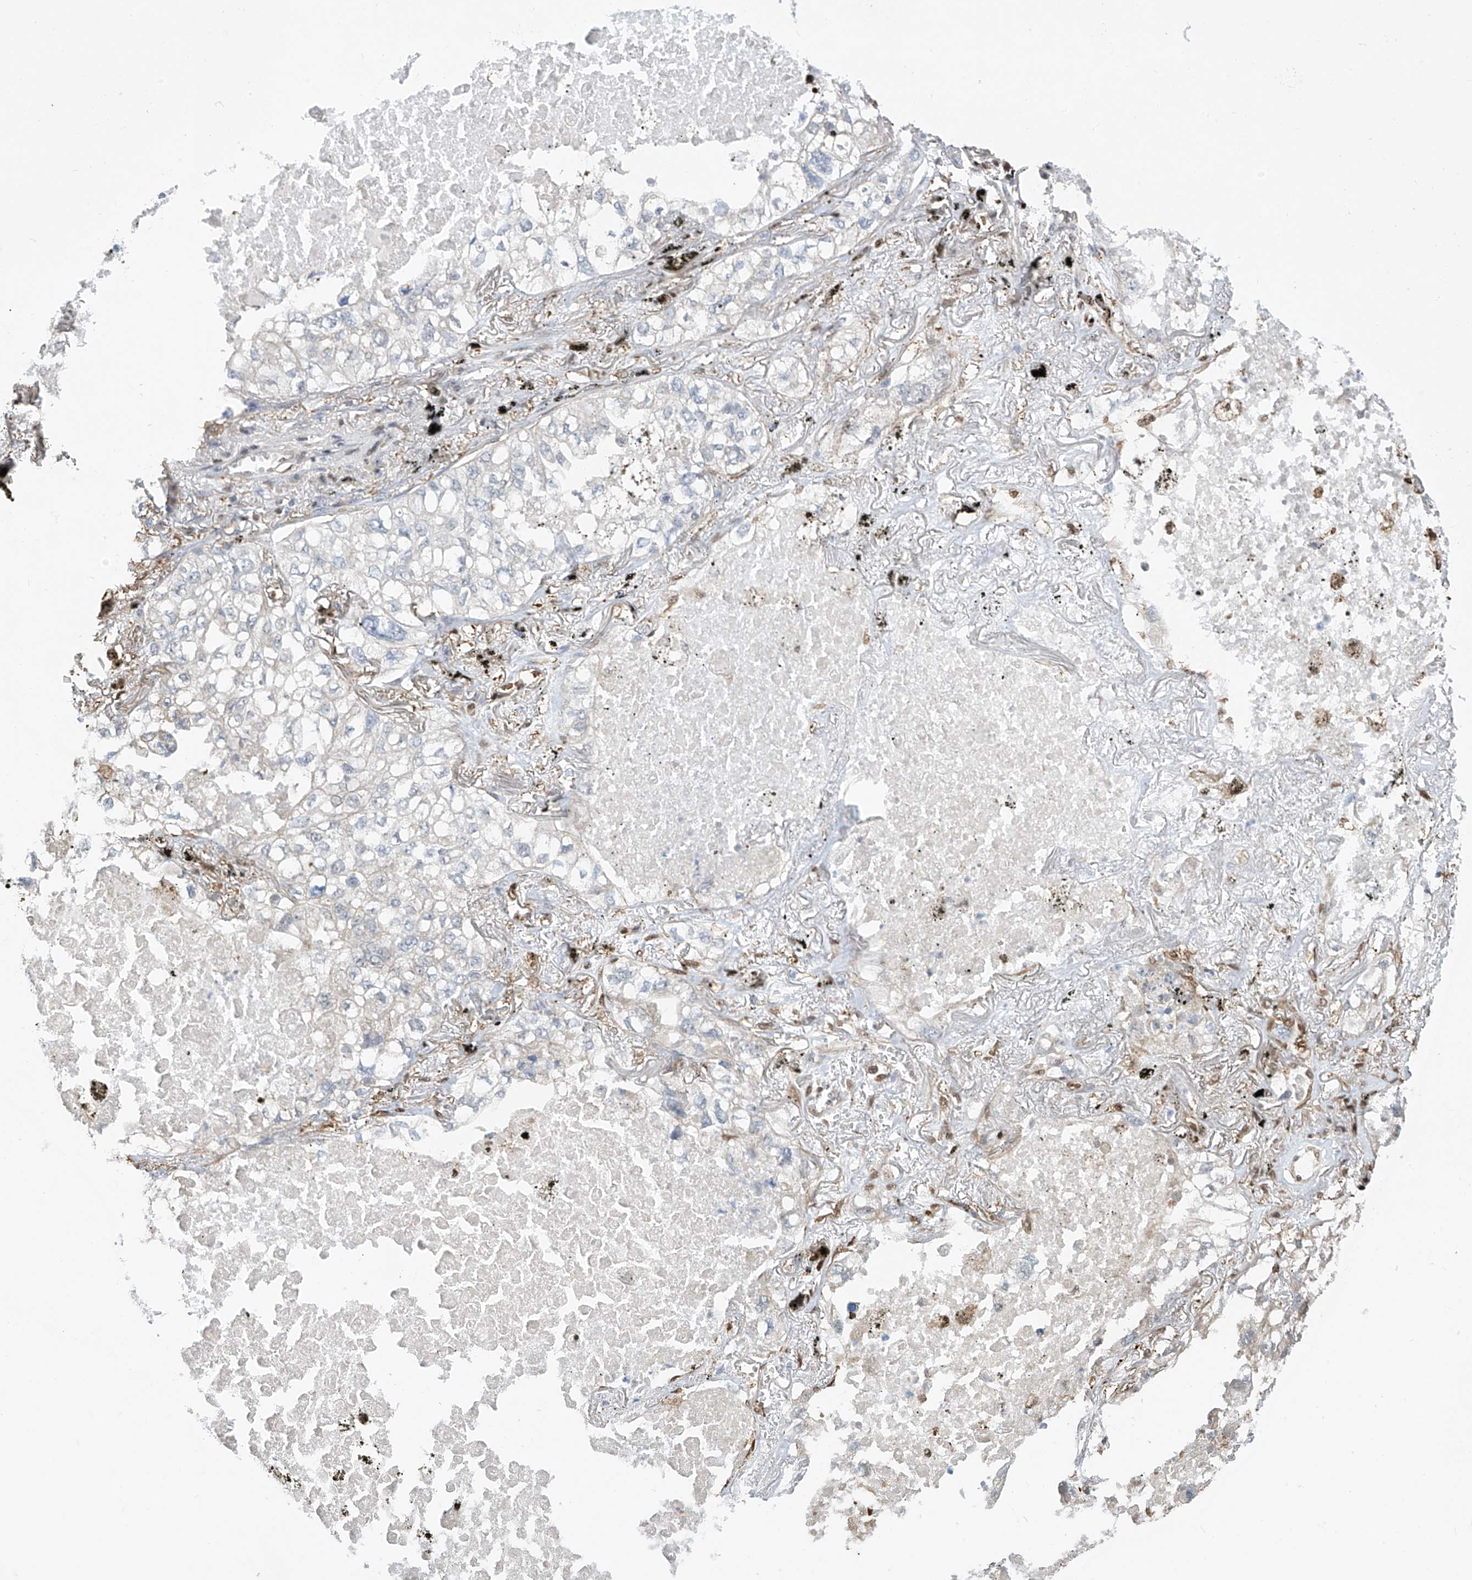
{"staining": {"intensity": "negative", "quantity": "none", "location": "none"}, "tissue": "lung cancer", "cell_type": "Tumor cells", "image_type": "cancer", "snomed": [{"axis": "morphology", "description": "Adenocarcinoma, NOS"}, {"axis": "topography", "description": "Lung"}], "caption": "DAB (3,3'-diaminobenzidine) immunohistochemical staining of lung cancer (adenocarcinoma) shows no significant expression in tumor cells.", "gene": "PMM1", "patient": {"sex": "male", "age": 65}}